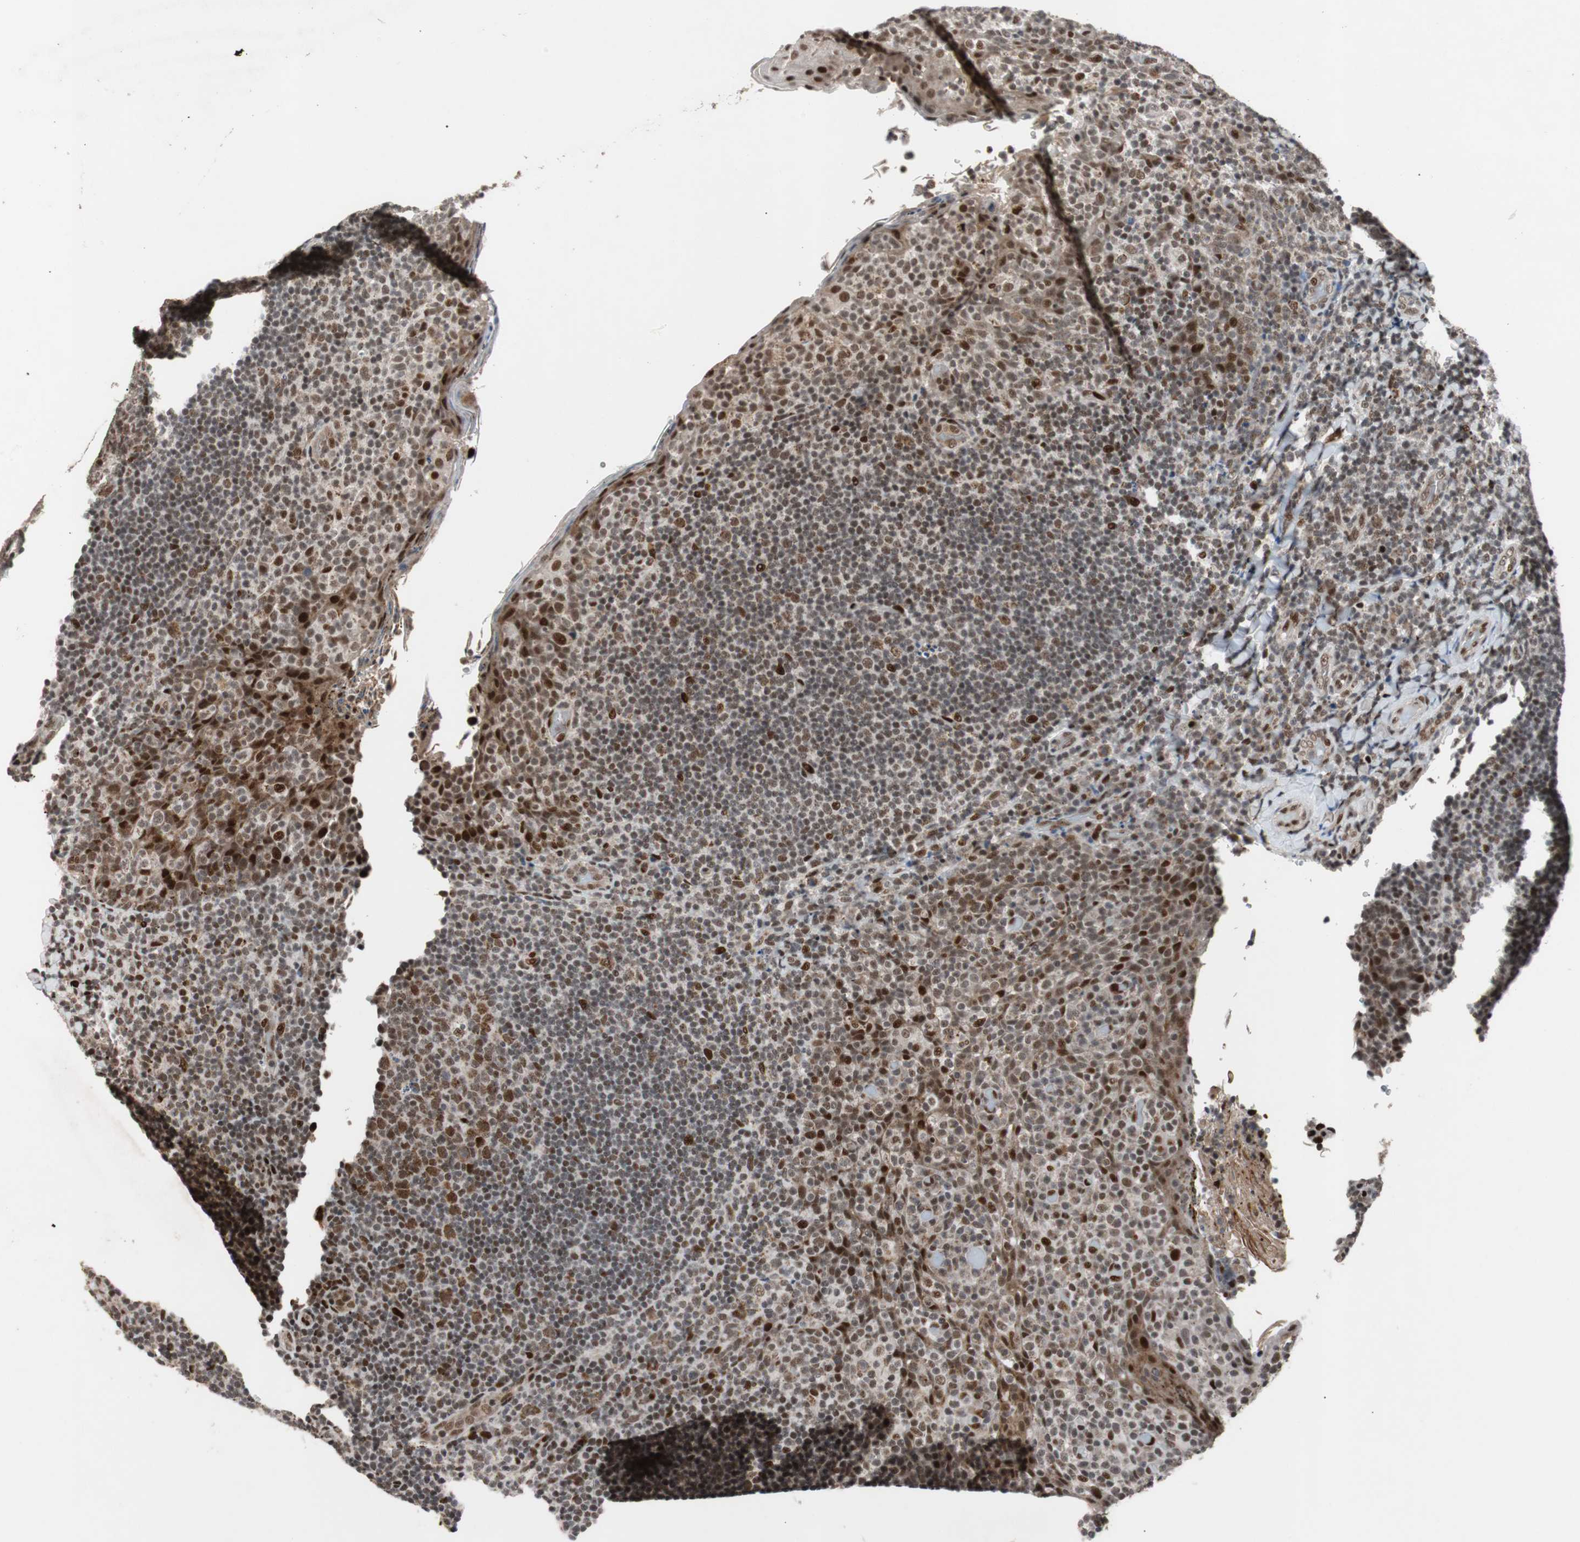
{"staining": {"intensity": "moderate", "quantity": ">75%", "location": "nuclear"}, "tissue": "tonsil", "cell_type": "Germinal center cells", "image_type": "normal", "snomed": [{"axis": "morphology", "description": "Normal tissue, NOS"}, {"axis": "topography", "description": "Tonsil"}], "caption": "DAB (3,3'-diaminobenzidine) immunohistochemical staining of normal tonsil demonstrates moderate nuclear protein staining in approximately >75% of germinal center cells. The protein is shown in brown color, while the nuclei are stained blue.", "gene": "NBL1", "patient": {"sex": "male", "age": 17}}